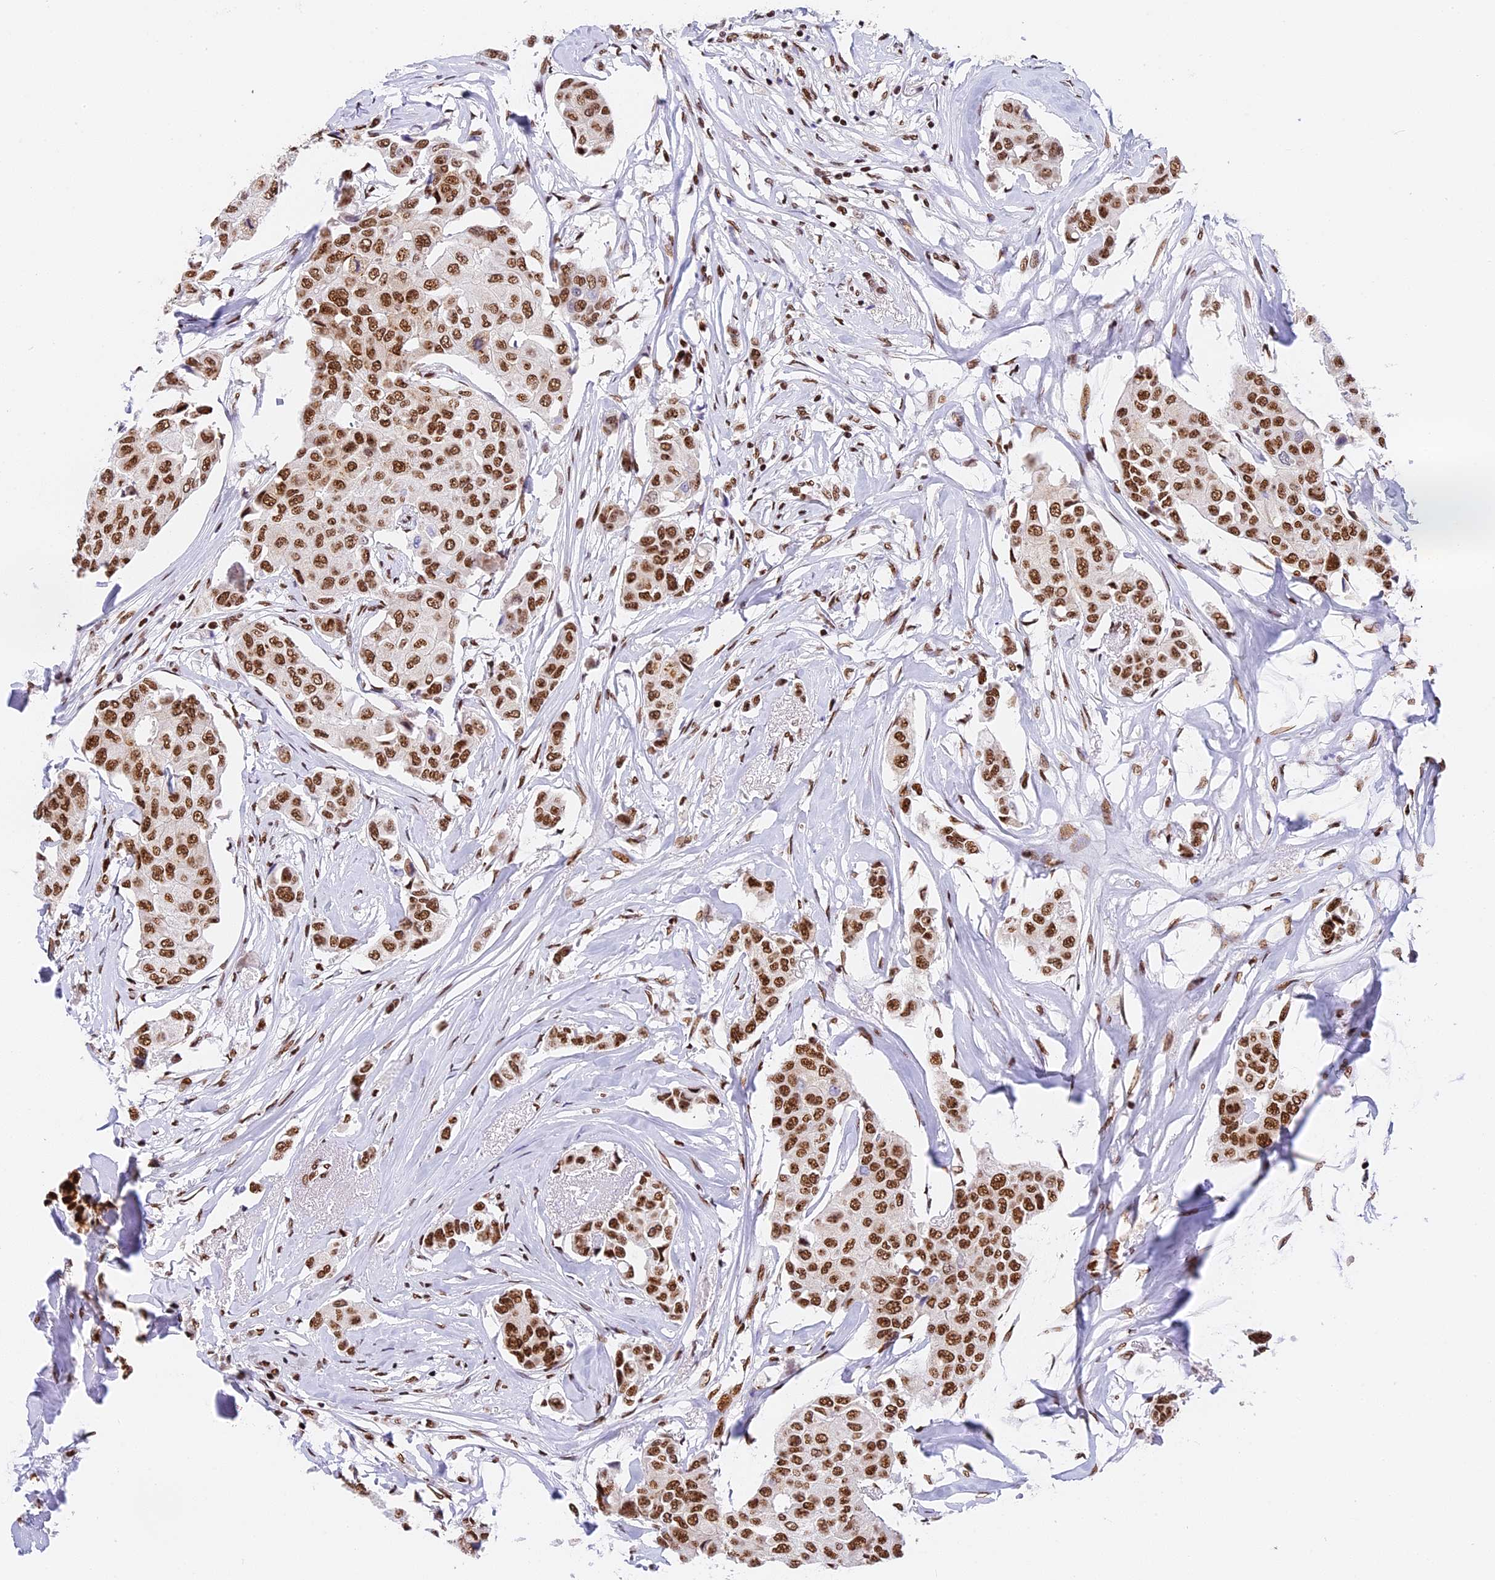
{"staining": {"intensity": "strong", "quantity": ">75%", "location": "nuclear"}, "tissue": "breast cancer", "cell_type": "Tumor cells", "image_type": "cancer", "snomed": [{"axis": "morphology", "description": "Duct carcinoma"}, {"axis": "topography", "description": "Breast"}], "caption": "Strong nuclear expression for a protein is seen in about >75% of tumor cells of intraductal carcinoma (breast) using IHC.", "gene": "SBNO1", "patient": {"sex": "female", "age": 80}}